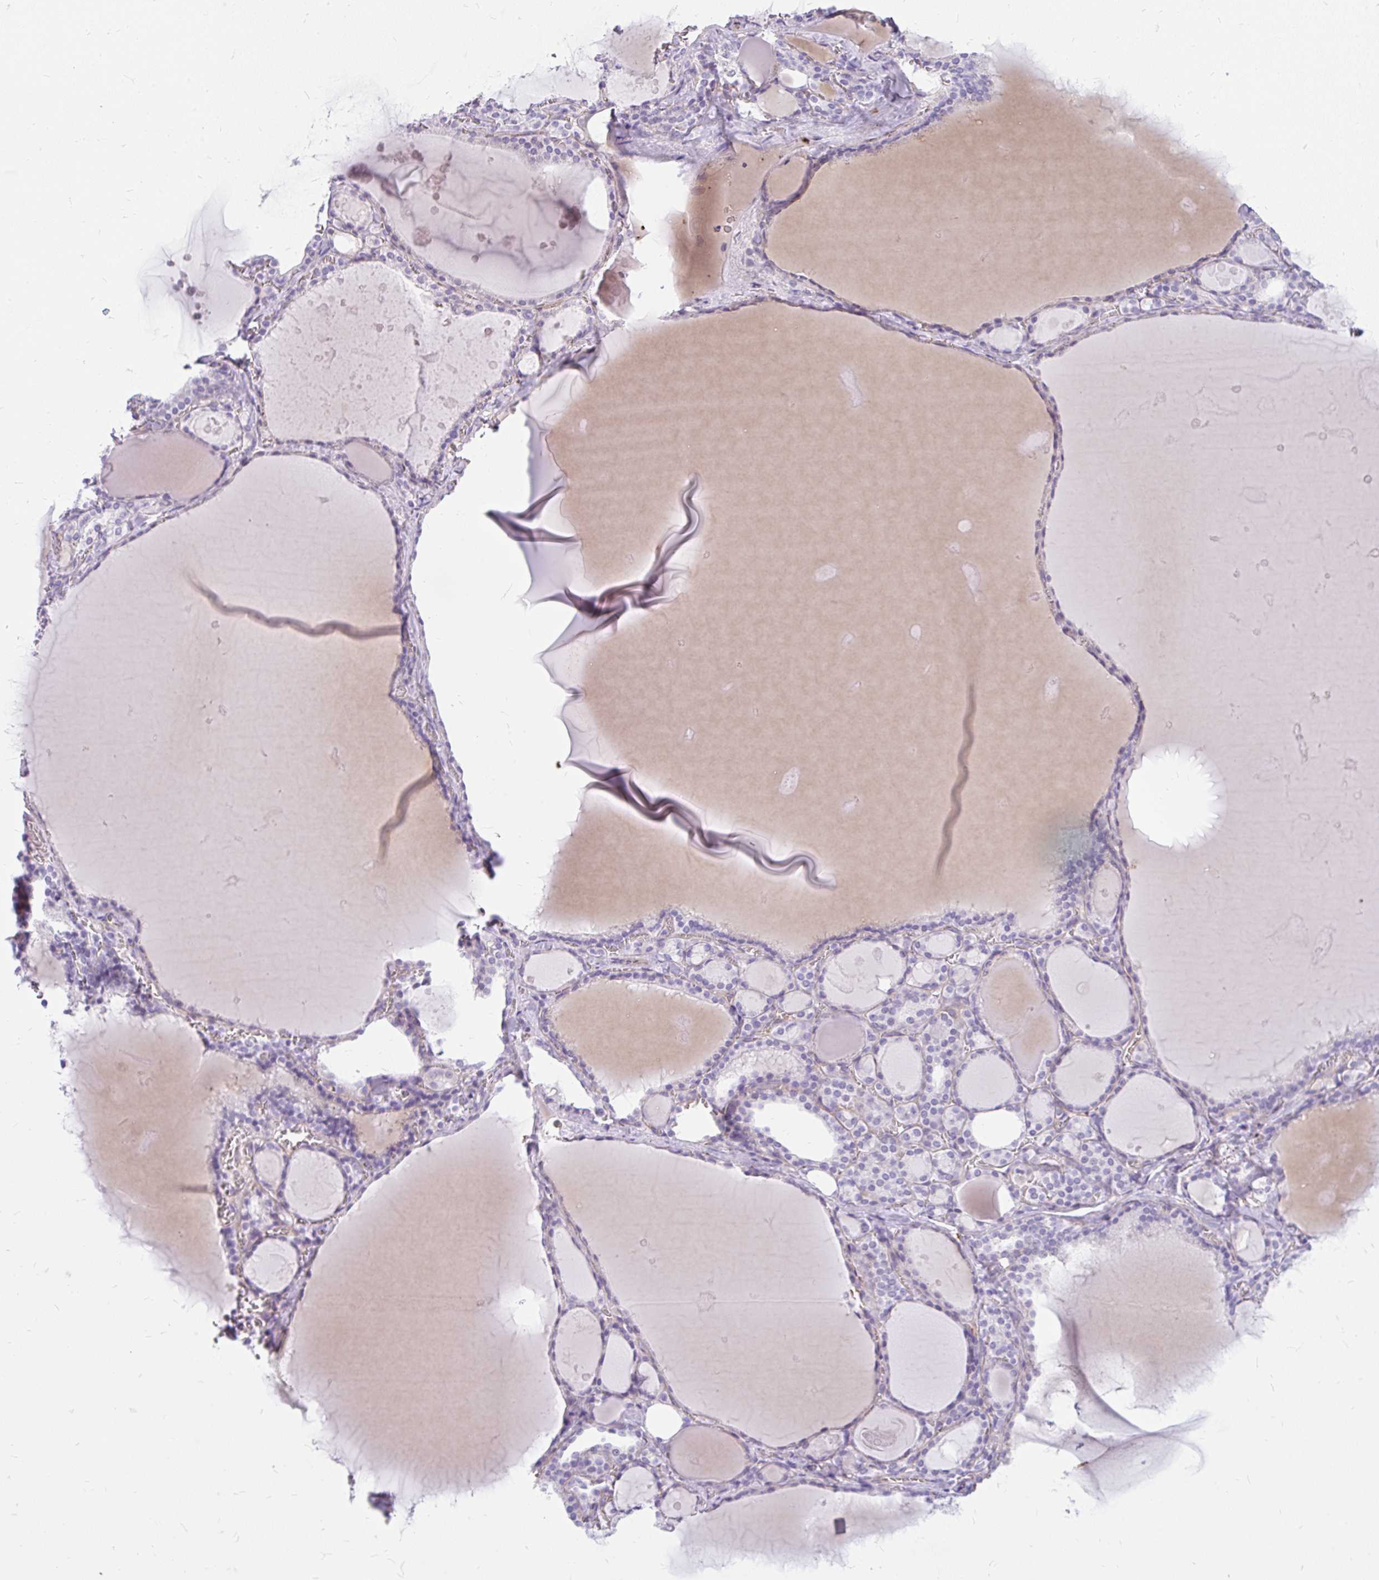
{"staining": {"intensity": "negative", "quantity": "none", "location": "none"}, "tissue": "thyroid gland", "cell_type": "Glandular cells", "image_type": "normal", "snomed": [{"axis": "morphology", "description": "Normal tissue, NOS"}, {"axis": "topography", "description": "Thyroid gland"}], "caption": "This is an immunohistochemistry (IHC) image of normal human thyroid gland. There is no expression in glandular cells.", "gene": "FAM83C", "patient": {"sex": "male", "age": 56}}